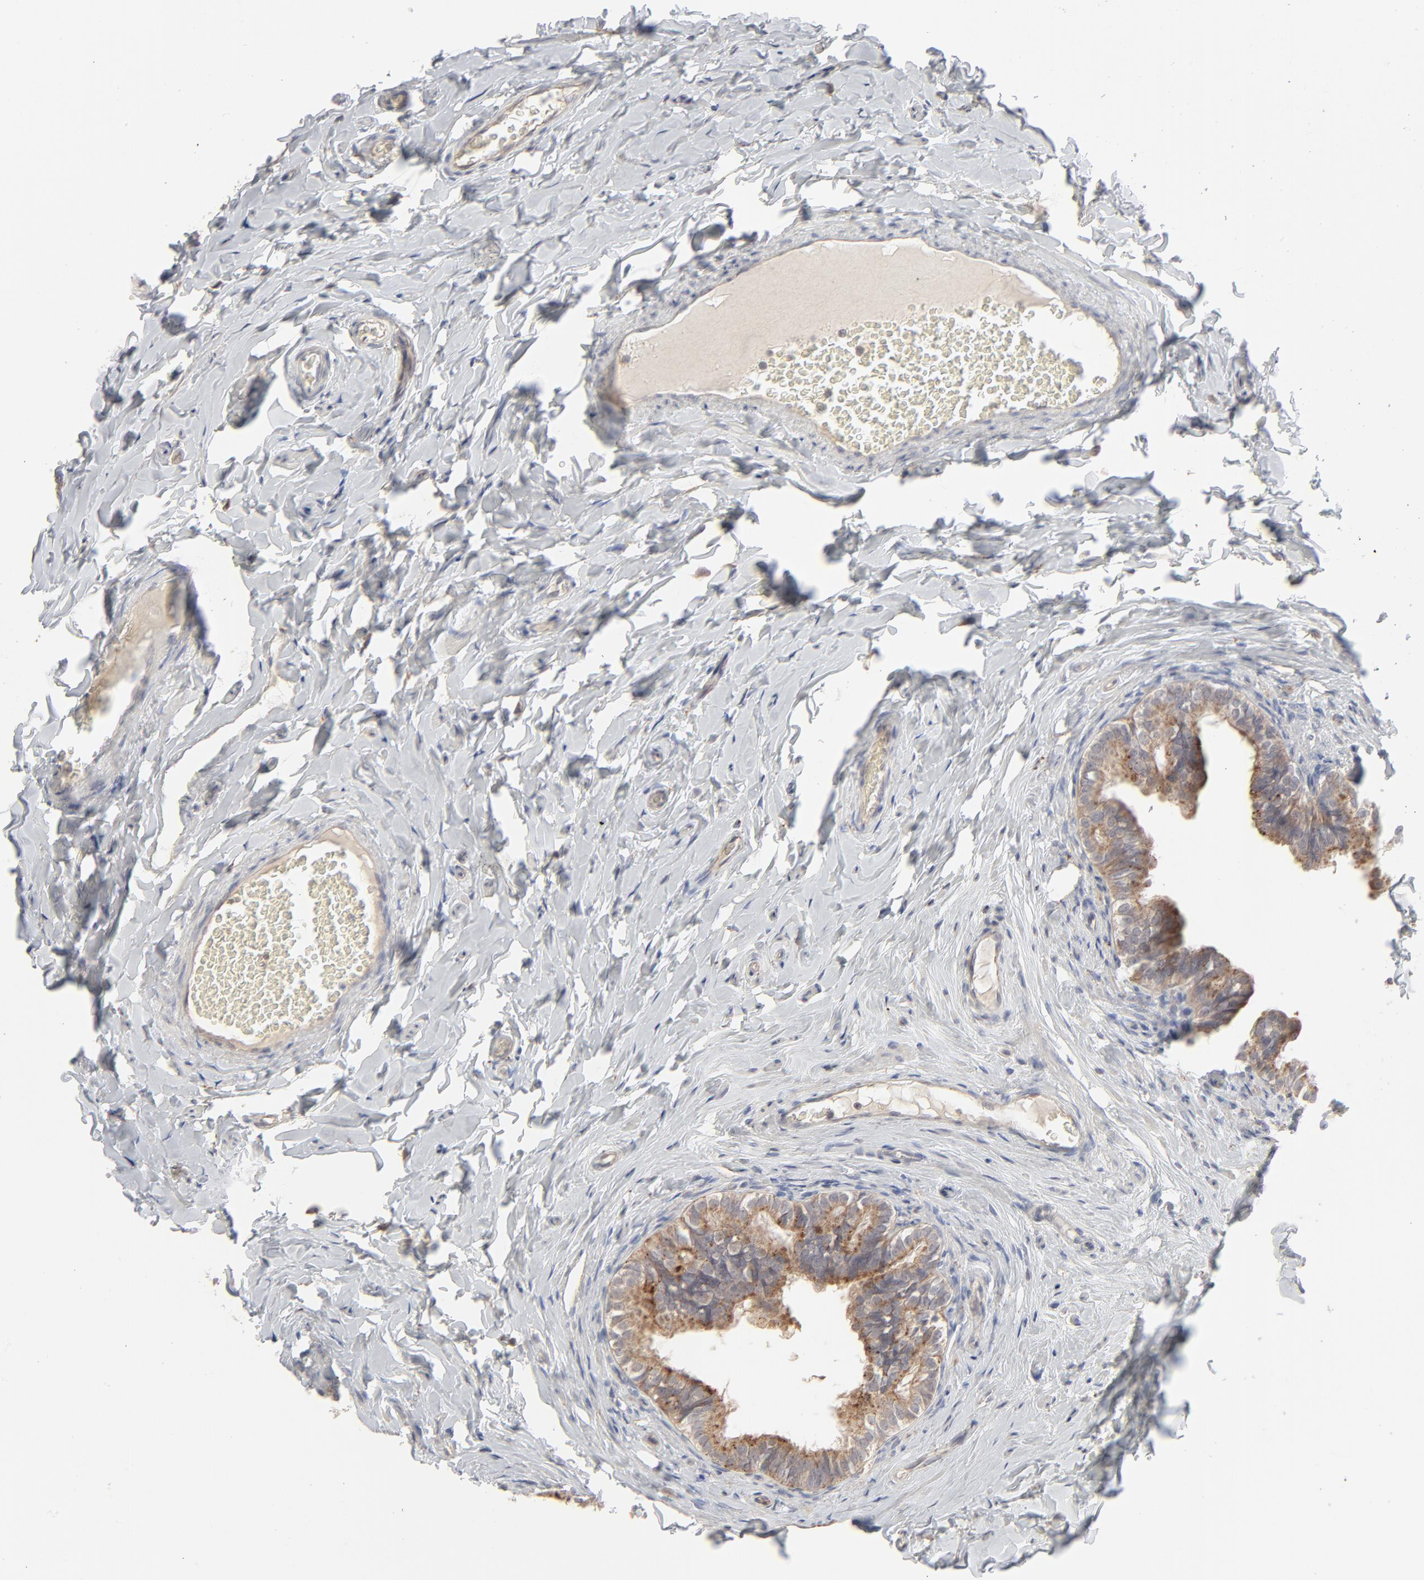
{"staining": {"intensity": "moderate", "quantity": ">75%", "location": "cytoplasmic/membranous"}, "tissue": "epididymis", "cell_type": "Glandular cells", "image_type": "normal", "snomed": [{"axis": "morphology", "description": "Normal tissue, NOS"}, {"axis": "topography", "description": "Soft tissue"}, {"axis": "topography", "description": "Epididymis"}], "caption": "A medium amount of moderate cytoplasmic/membranous staining is appreciated in about >75% of glandular cells in unremarkable epididymis.", "gene": "POMT2", "patient": {"sex": "male", "age": 26}}